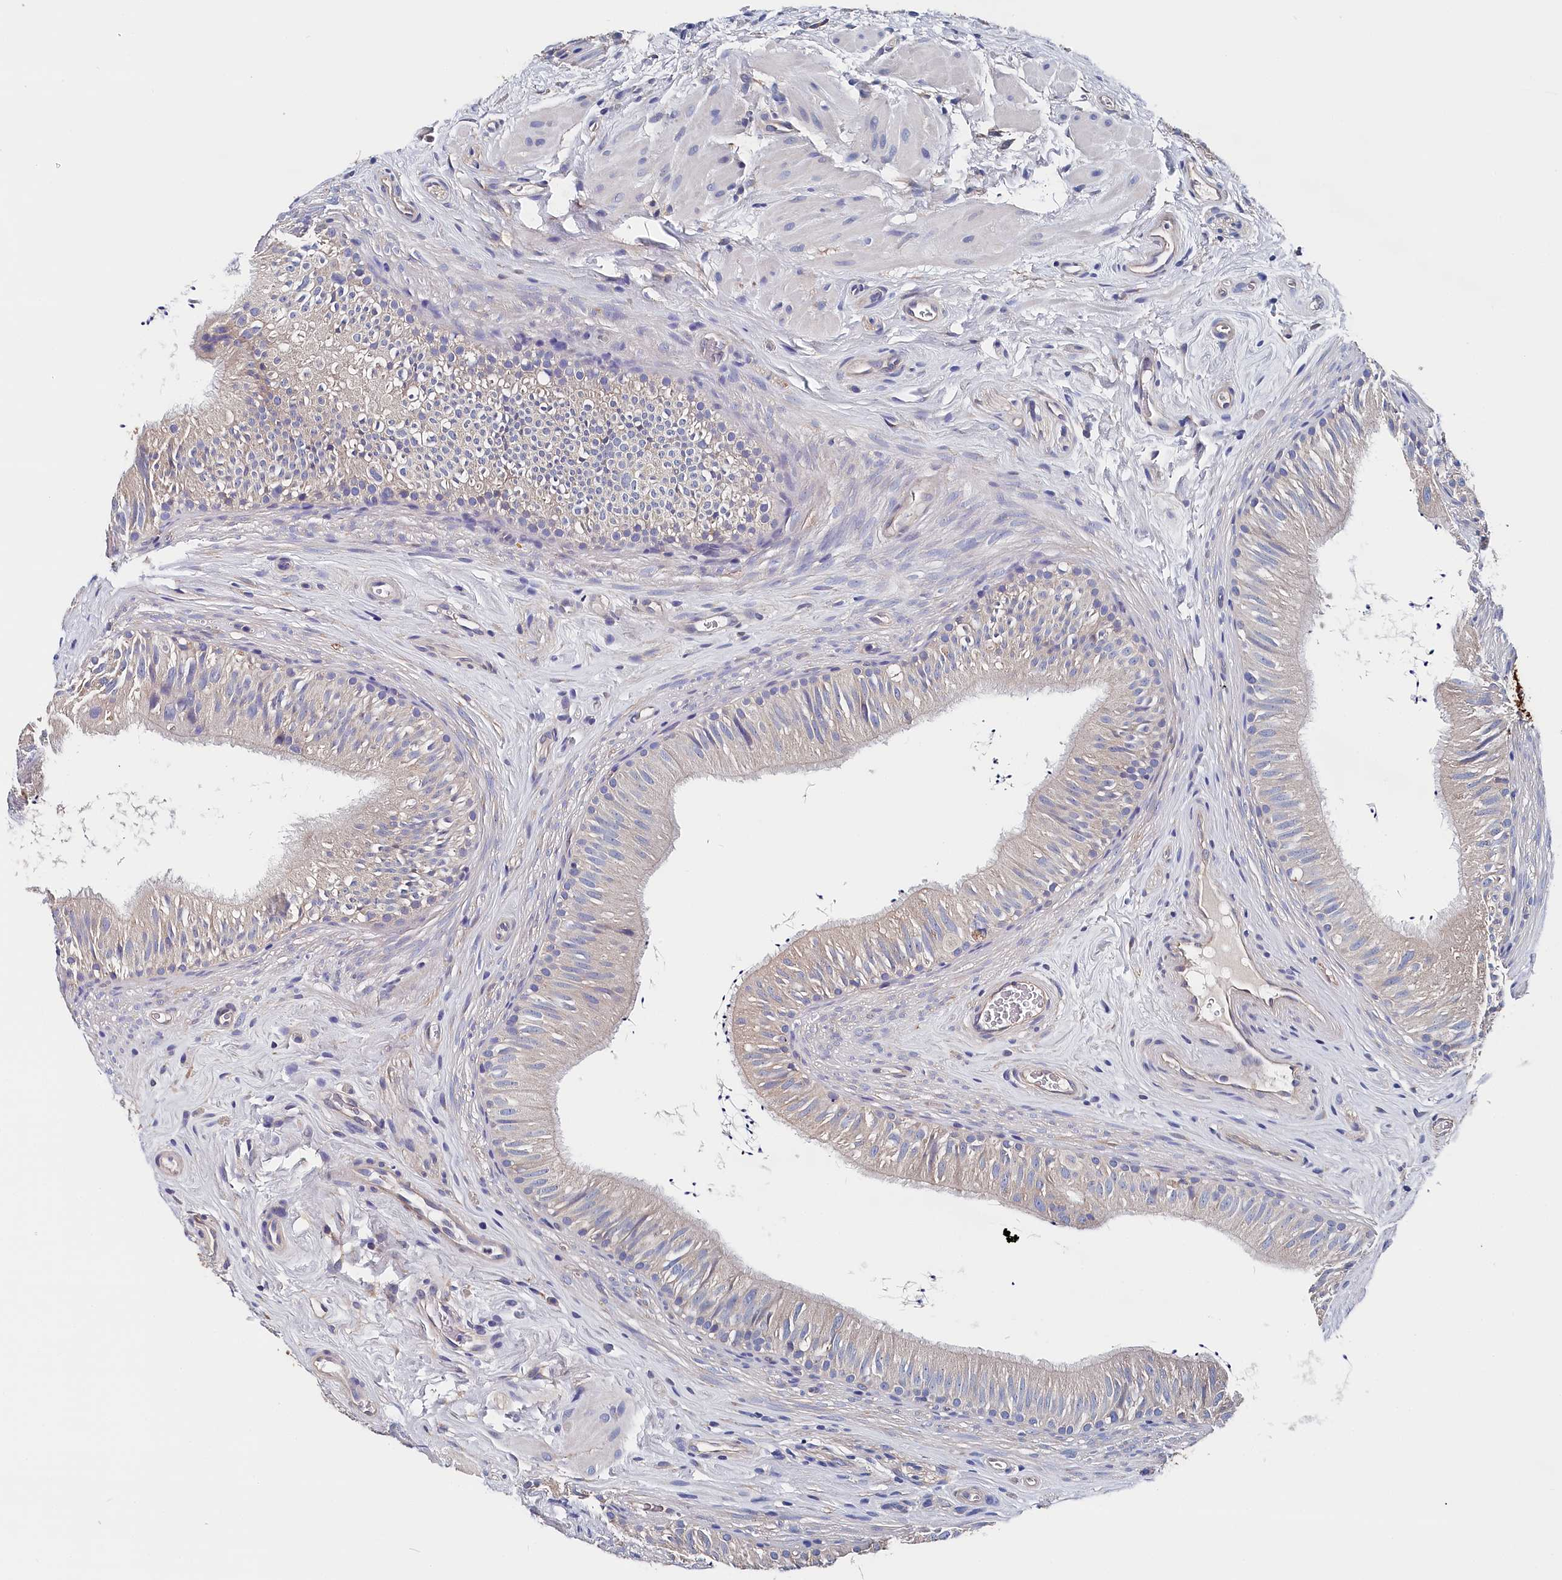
{"staining": {"intensity": "negative", "quantity": "none", "location": "none"}, "tissue": "epididymis", "cell_type": "Glandular cells", "image_type": "normal", "snomed": [{"axis": "morphology", "description": "Normal tissue, NOS"}, {"axis": "topography", "description": "Epididymis"}], "caption": "An IHC micrograph of benign epididymis is shown. There is no staining in glandular cells of epididymis. (Brightfield microscopy of DAB (3,3'-diaminobenzidine) immunohistochemistry (IHC) at high magnification).", "gene": "BHMT", "patient": {"sex": "male", "age": 46}}